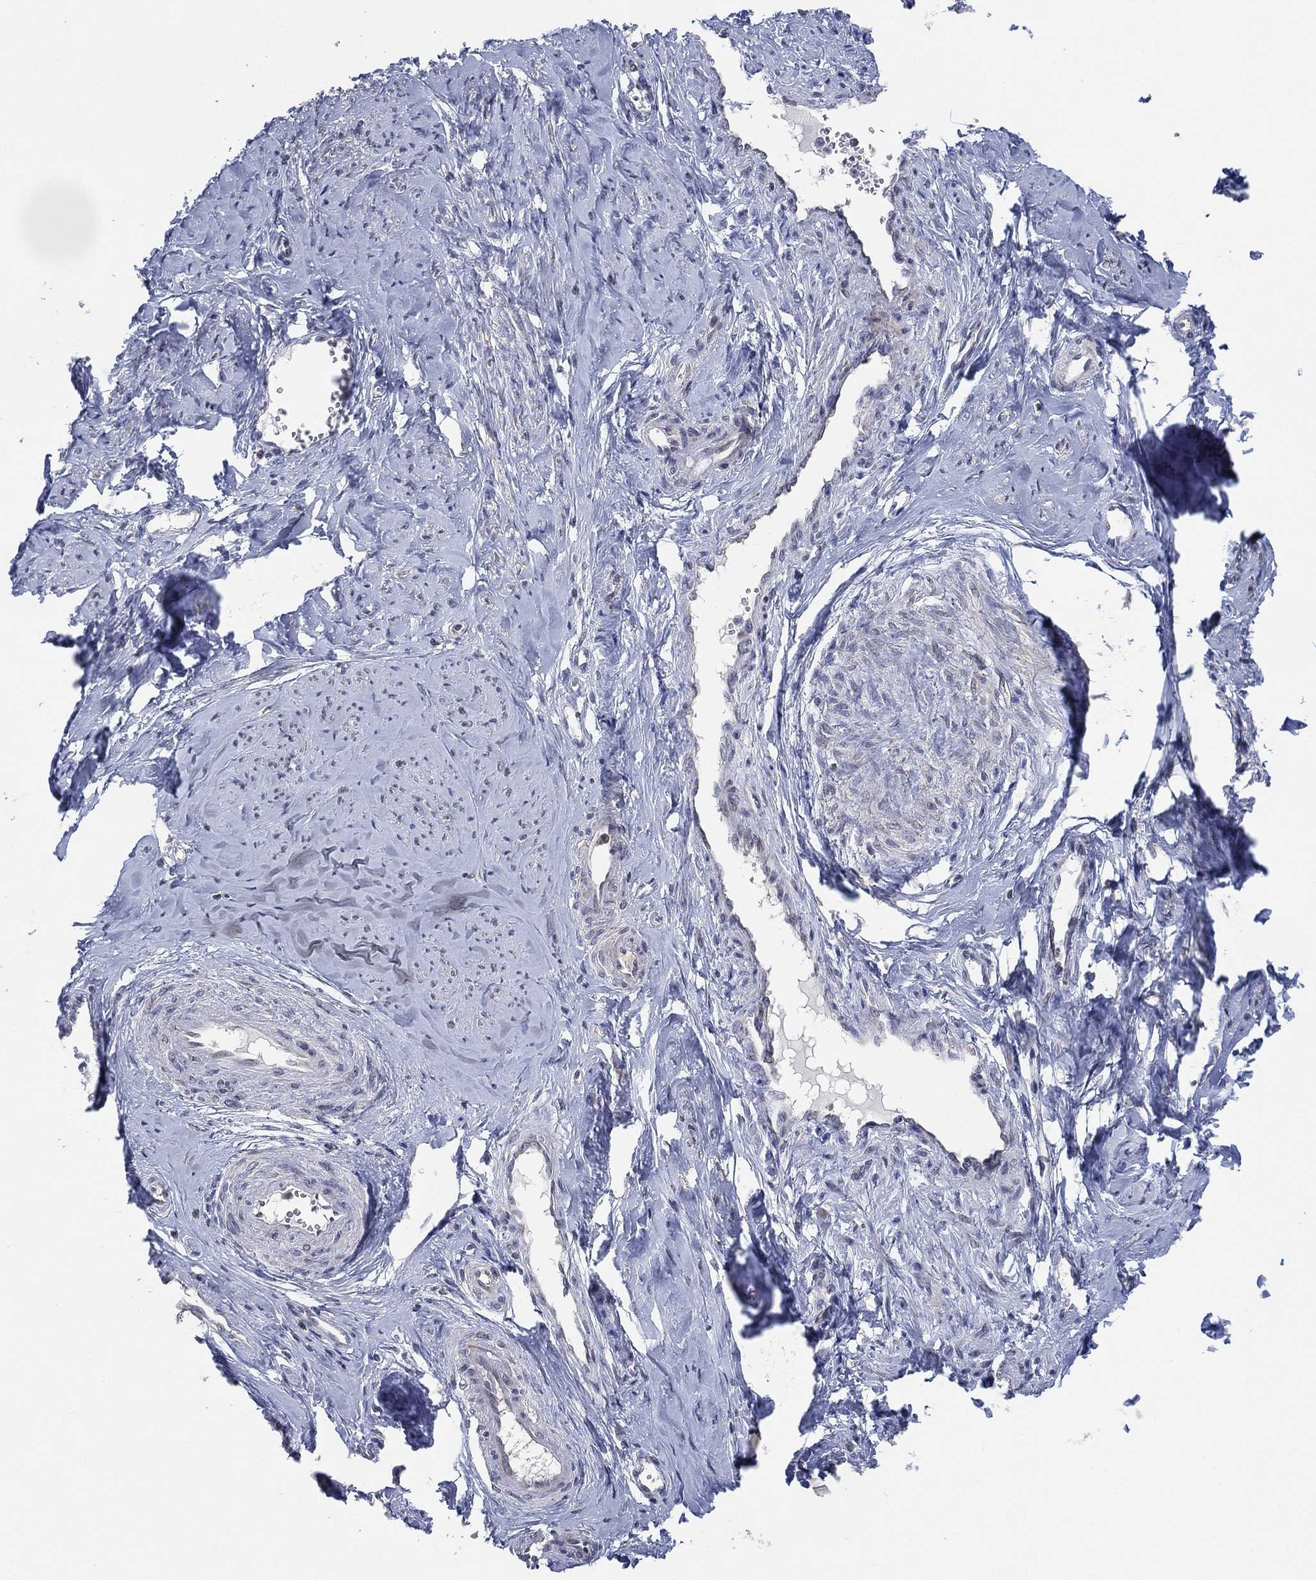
{"staining": {"intensity": "moderate", "quantity": "<25%", "location": "cytoplasmic/membranous"}, "tissue": "smooth muscle", "cell_type": "Smooth muscle cells", "image_type": "normal", "snomed": [{"axis": "morphology", "description": "Normal tissue, NOS"}, {"axis": "topography", "description": "Smooth muscle"}], "caption": "Smooth muscle stained with immunohistochemistry (IHC) shows moderate cytoplasmic/membranous expression in approximately <25% of smooth muscle cells. (IHC, brightfield microscopy, high magnification).", "gene": "FAM104A", "patient": {"sex": "female", "age": 48}}